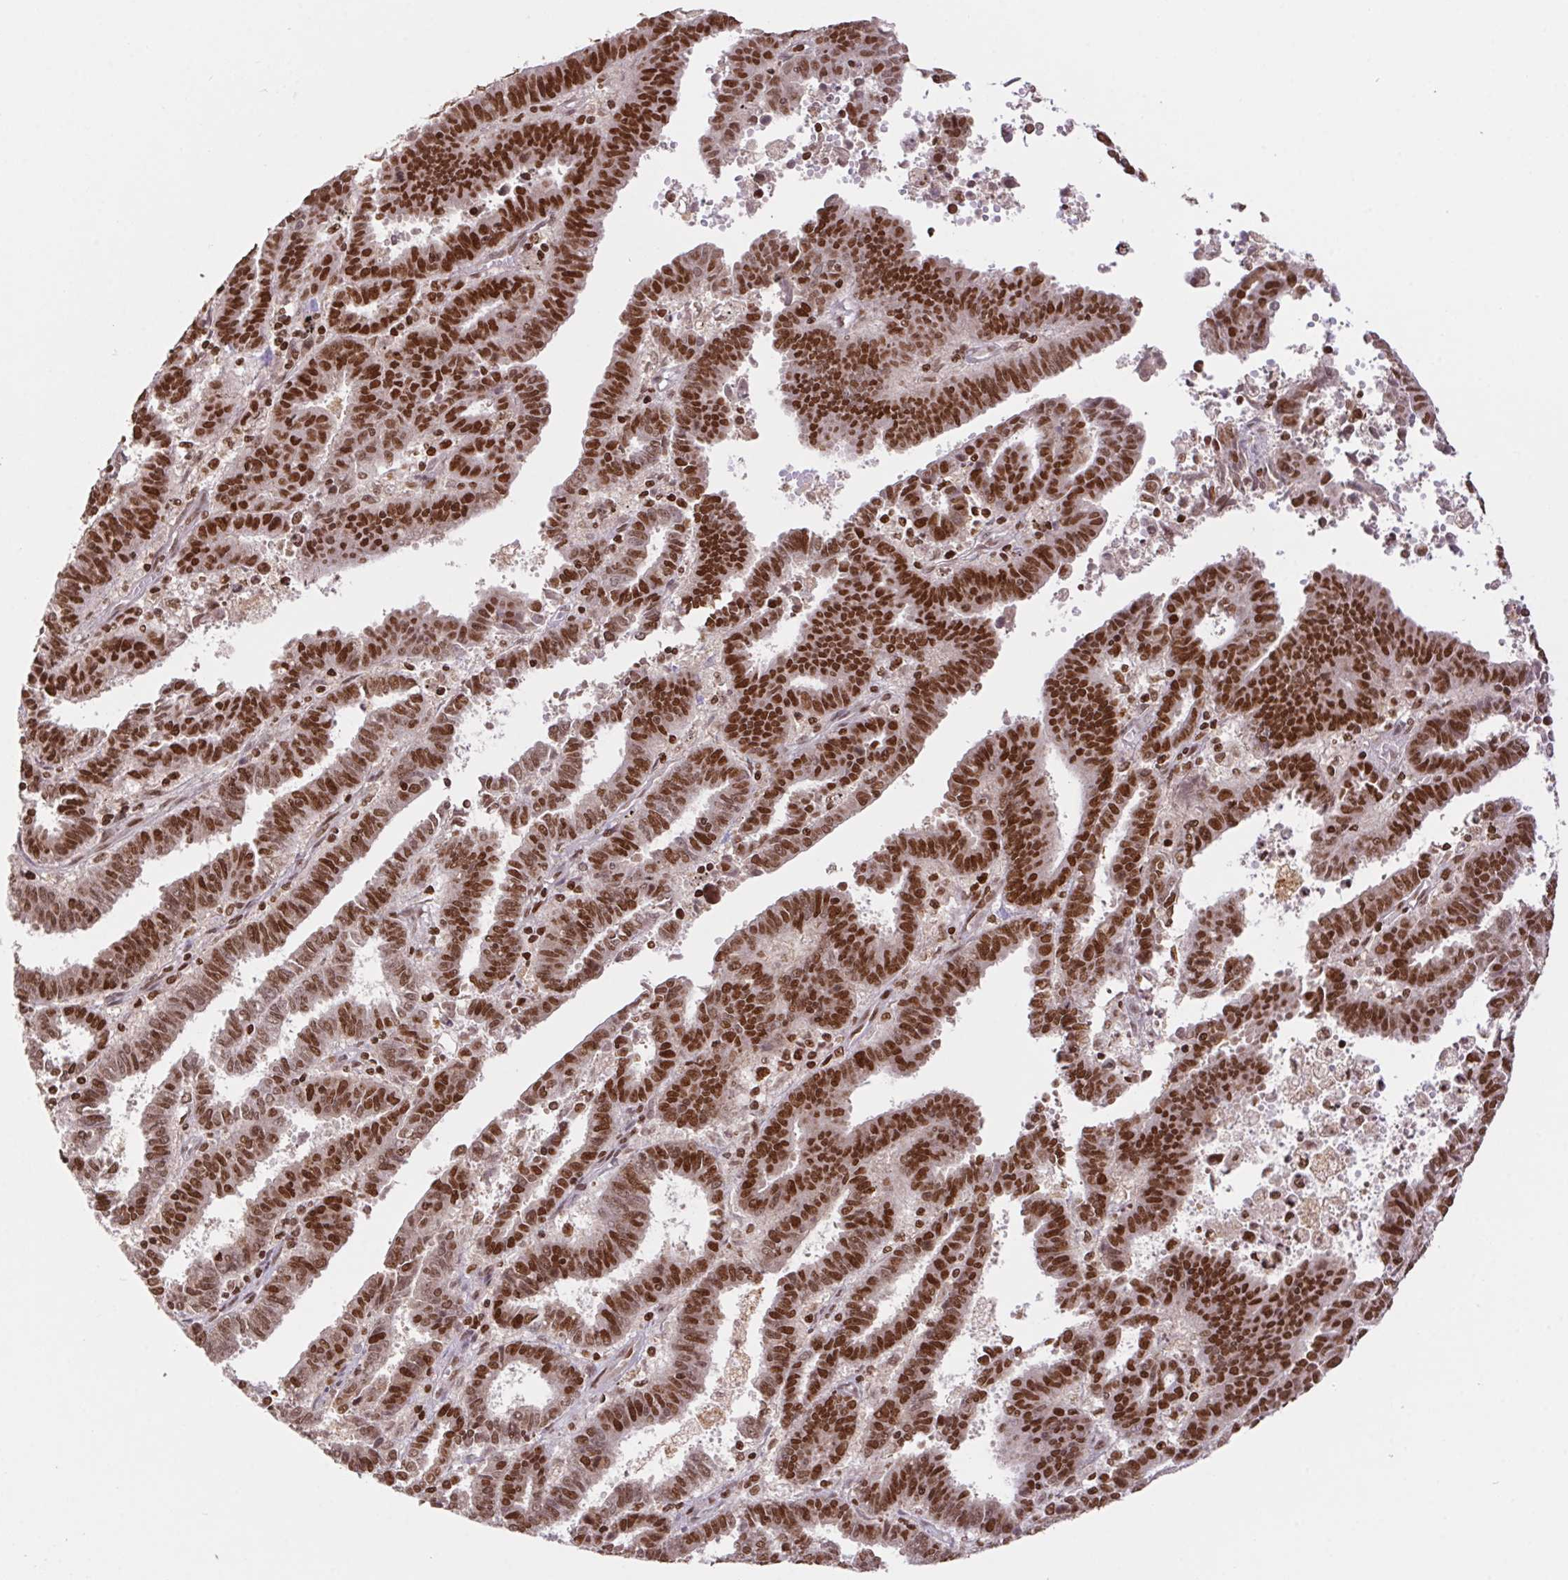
{"staining": {"intensity": "strong", "quantity": ">75%", "location": "nuclear"}, "tissue": "endometrial cancer", "cell_type": "Tumor cells", "image_type": "cancer", "snomed": [{"axis": "morphology", "description": "Adenocarcinoma, NOS"}, {"axis": "topography", "description": "Uterus"}], "caption": "Approximately >75% of tumor cells in endometrial cancer (adenocarcinoma) display strong nuclear protein positivity as visualized by brown immunohistochemical staining.", "gene": "POLD3", "patient": {"sex": "female", "age": 83}}